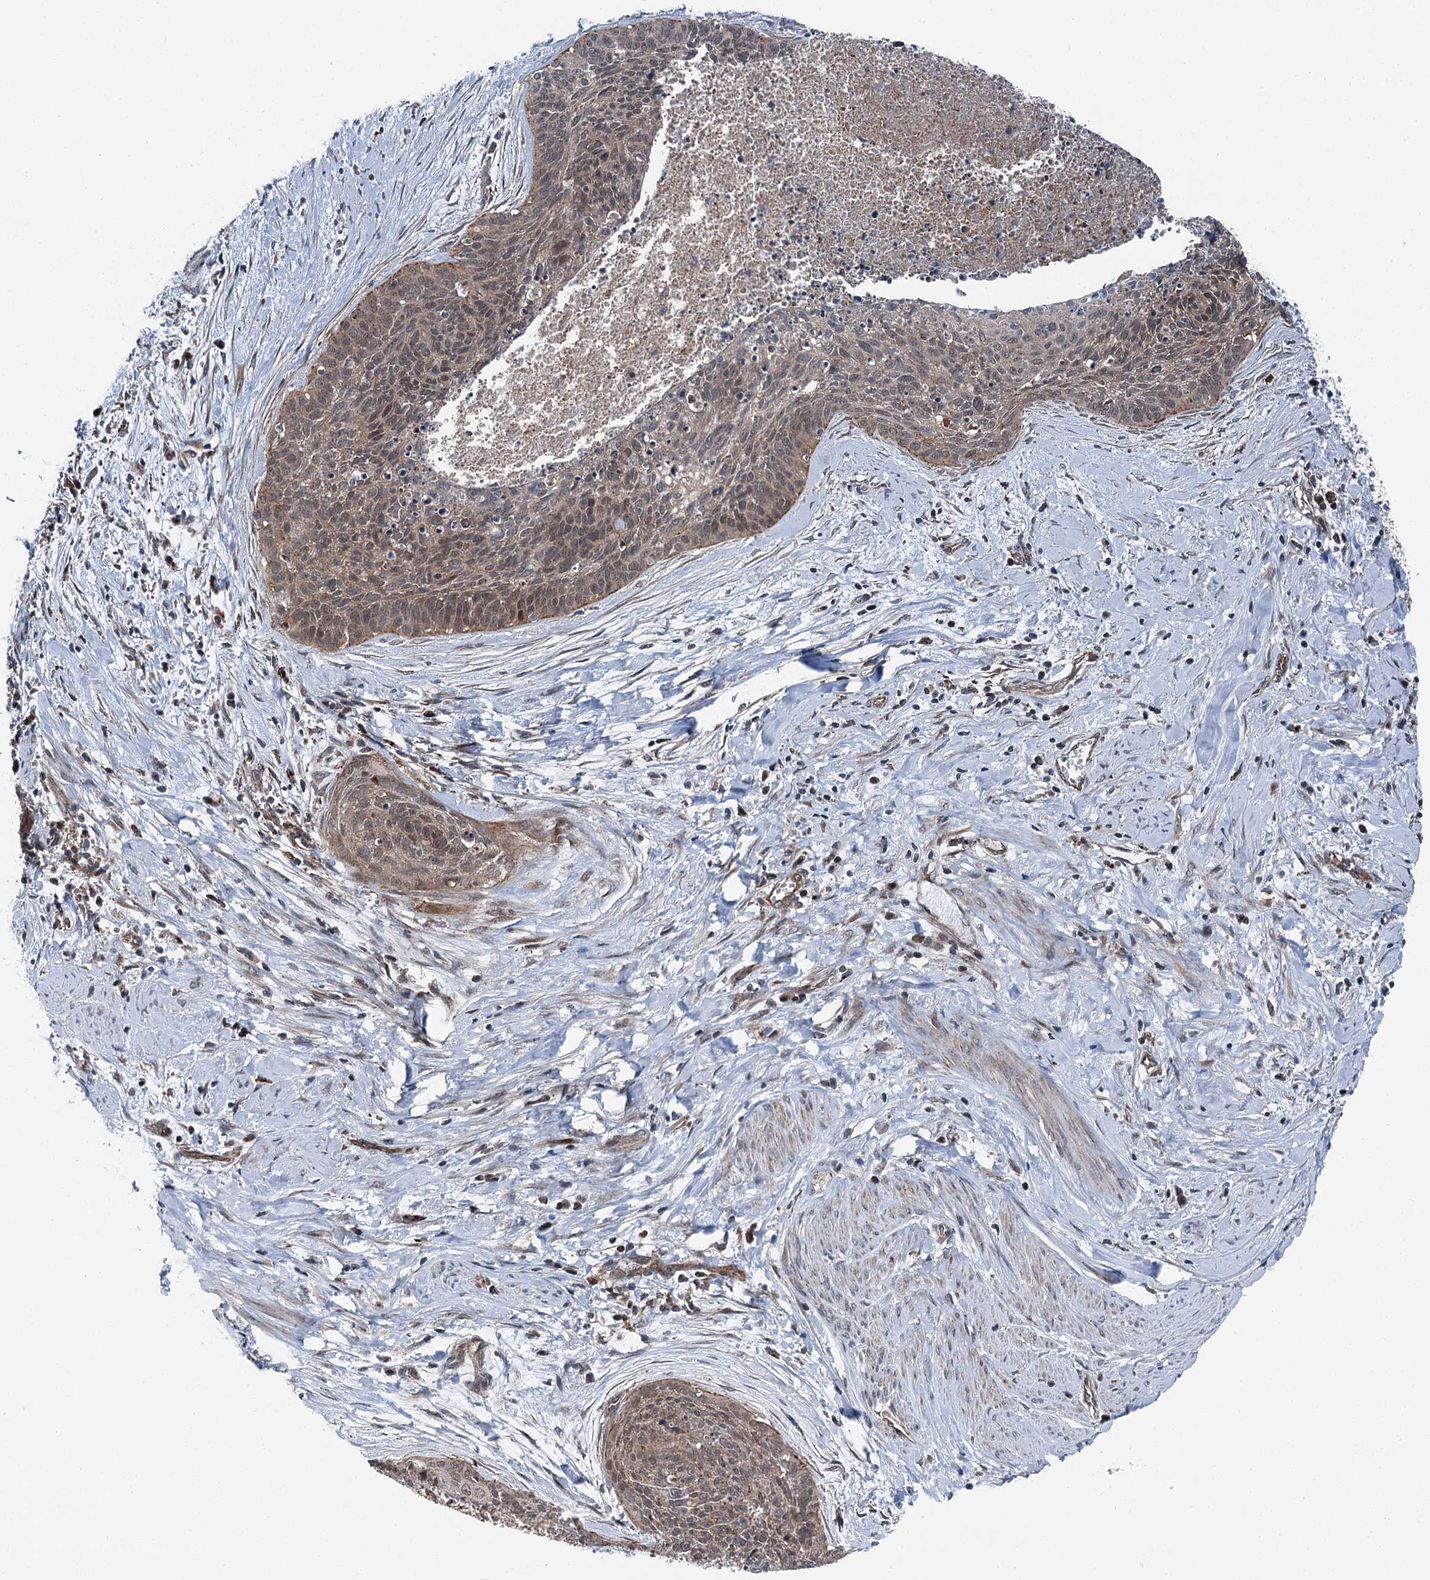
{"staining": {"intensity": "moderate", "quantity": "25%-75%", "location": "cytoplasmic/membranous,nuclear"}, "tissue": "cervical cancer", "cell_type": "Tumor cells", "image_type": "cancer", "snomed": [{"axis": "morphology", "description": "Squamous cell carcinoma, NOS"}, {"axis": "topography", "description": "Cervix"}], "caption": "A high-resolution micrograph shows IHC staining of cervical cancer (squamous cell carcinoma), which reveals moderate cytoplasmic/membranous and nuclear positivity in about 25%-75% of tumor cells.", "gene": "POLR1D", "patient": {"sex": "female", "age": 55}}